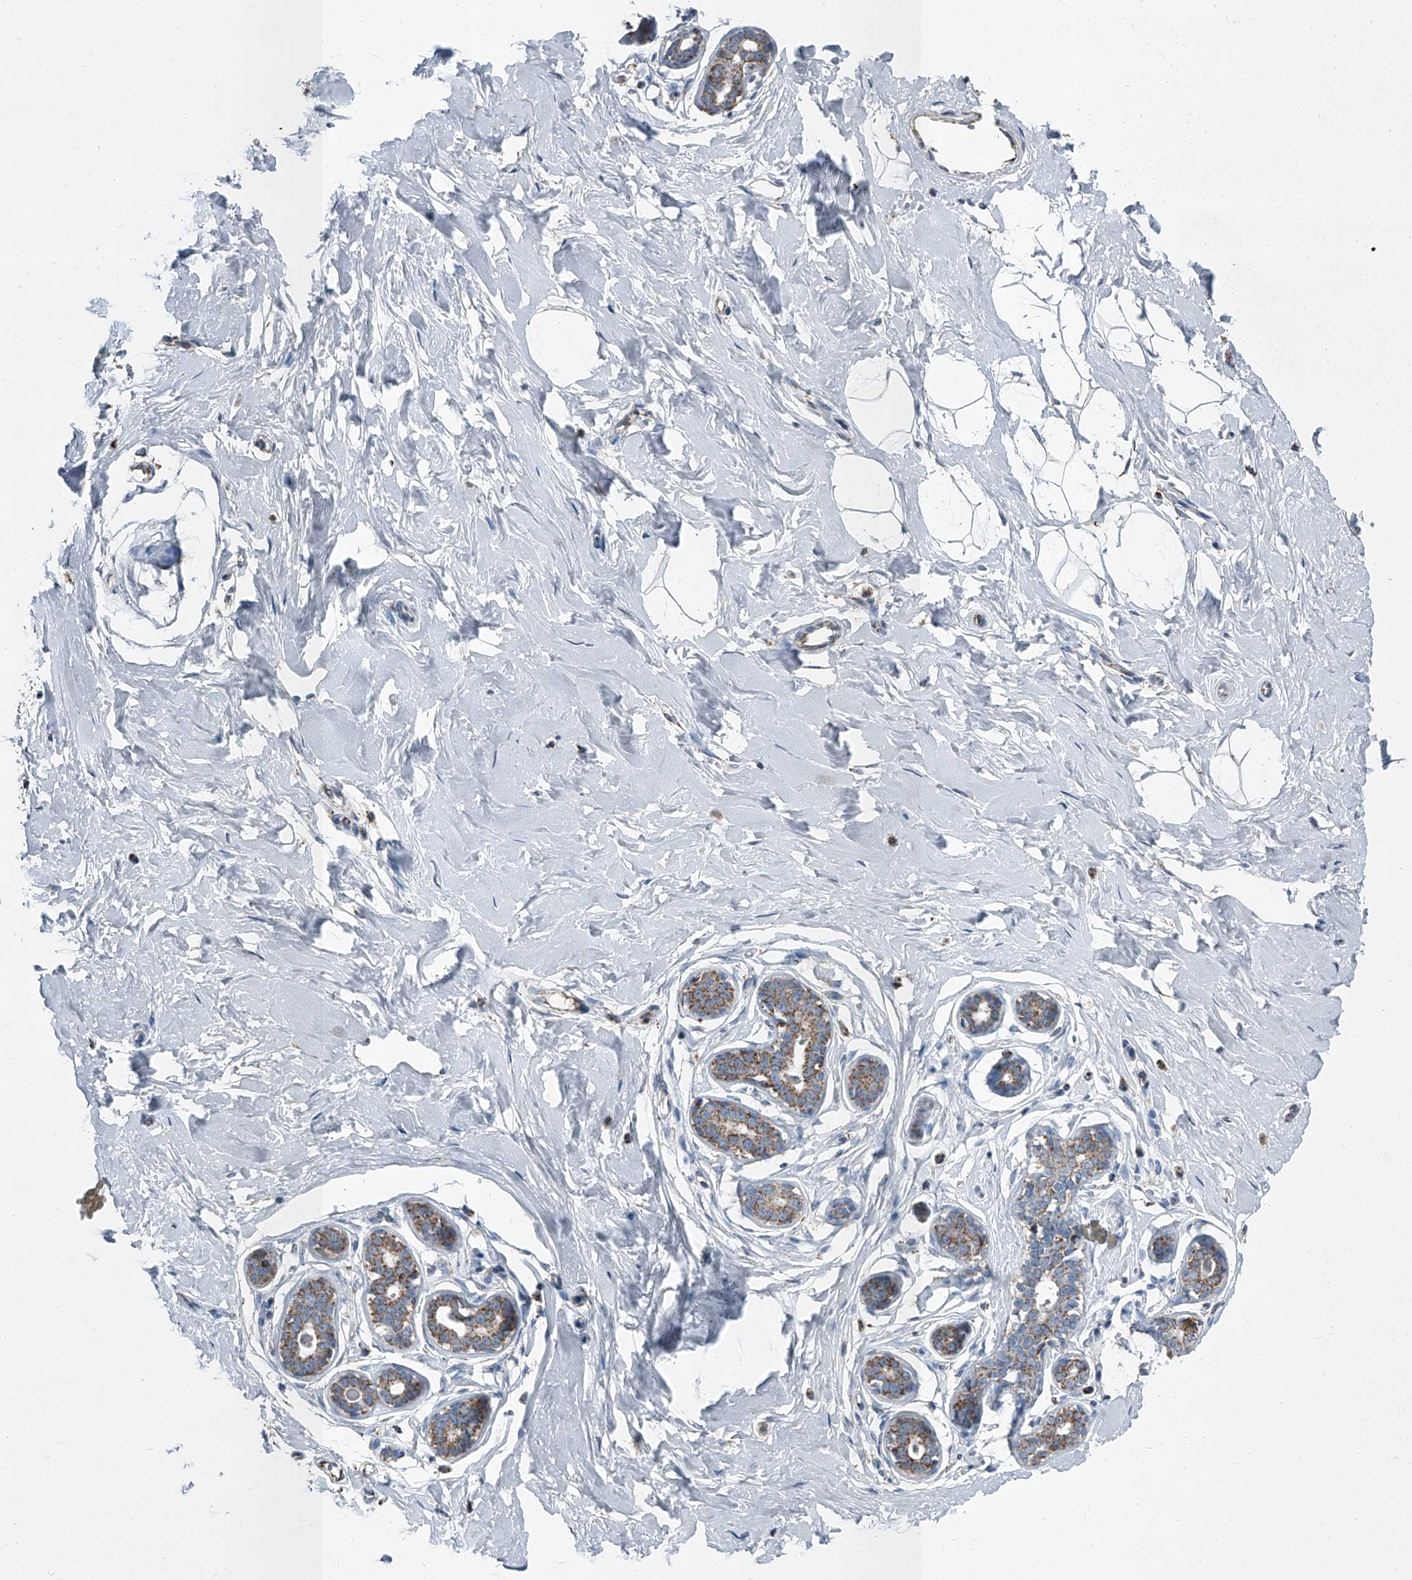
{"staining": {"intensity": "negative", "quantity": "none", "location": "none"}, "tissue": "breast", "cell_type": "Adipocytes", "image_type": "normal", "snomed": [{"axis": "morphology", "description": "Normal tissue, NOS"}, {"axis": "morphology", "description": "Adenoma, NOS"}, {"axis": "topography", "description": "Breast"}], "caption": "Immunohistochemistry (IHC) micrograph of normal human breast stained for a protein (brown), which demonstrates no positivity in adipocytes.", "gene": "CHRNA7", "patient": {"sex": "female", "age": 23}}